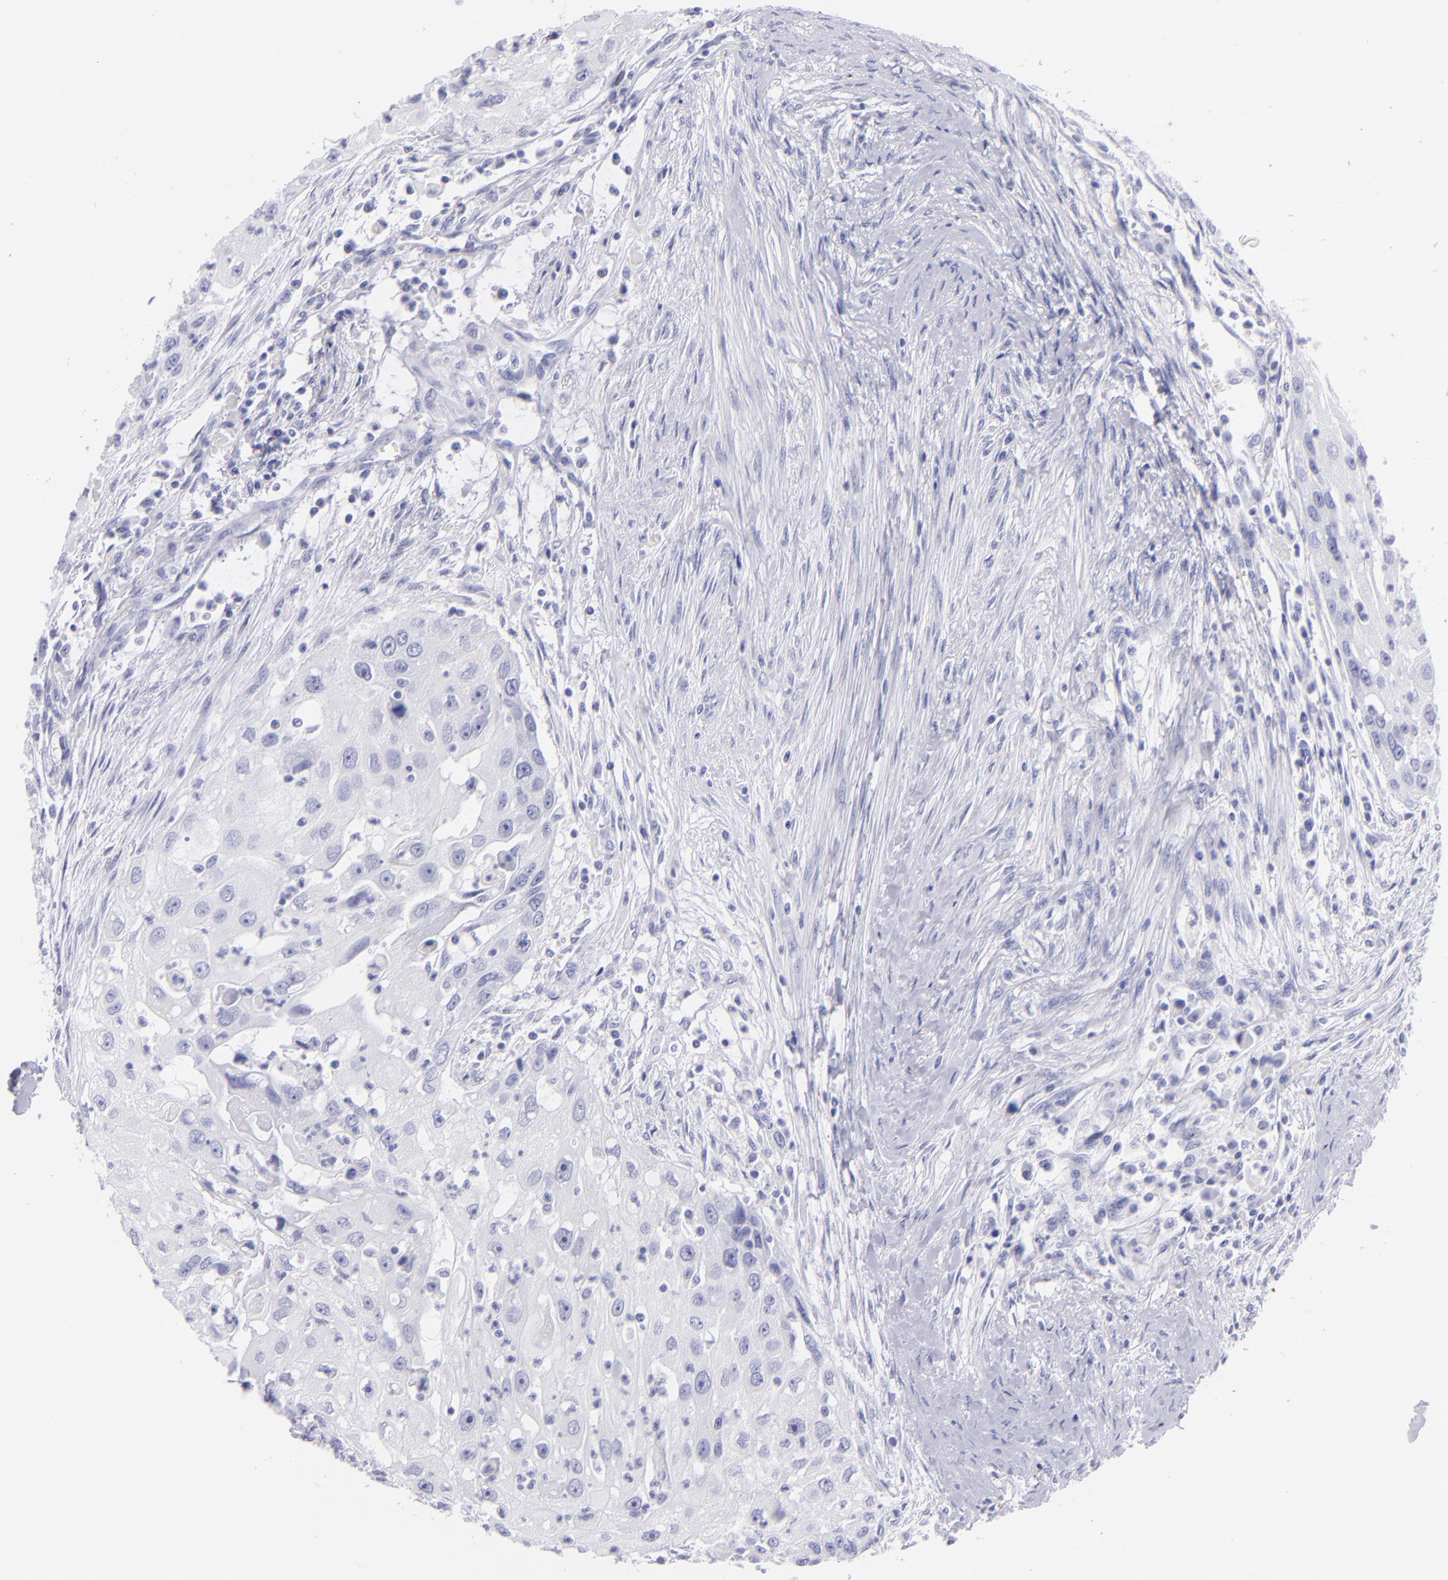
{"staining": {"intensity": "negative", "quantity": "none", "location": "none"}, "tissue": "head and neck cancer", "cell_type": "Tumor cells", "image_type": "cancer", "snomed": [{"axis": "morphology", "description": "Squamous cell carcinoma, NOS"}, {"axis": "topography", "description": "Head-Neck"}], "caption": "This is an immunohistochemistry (IHC) histopathology image of human squamous cell carcinoma (head and neck). There is no expression in tumor cells.", "gene": "CNP", "patient": {"sex": "male", "age": 64}}